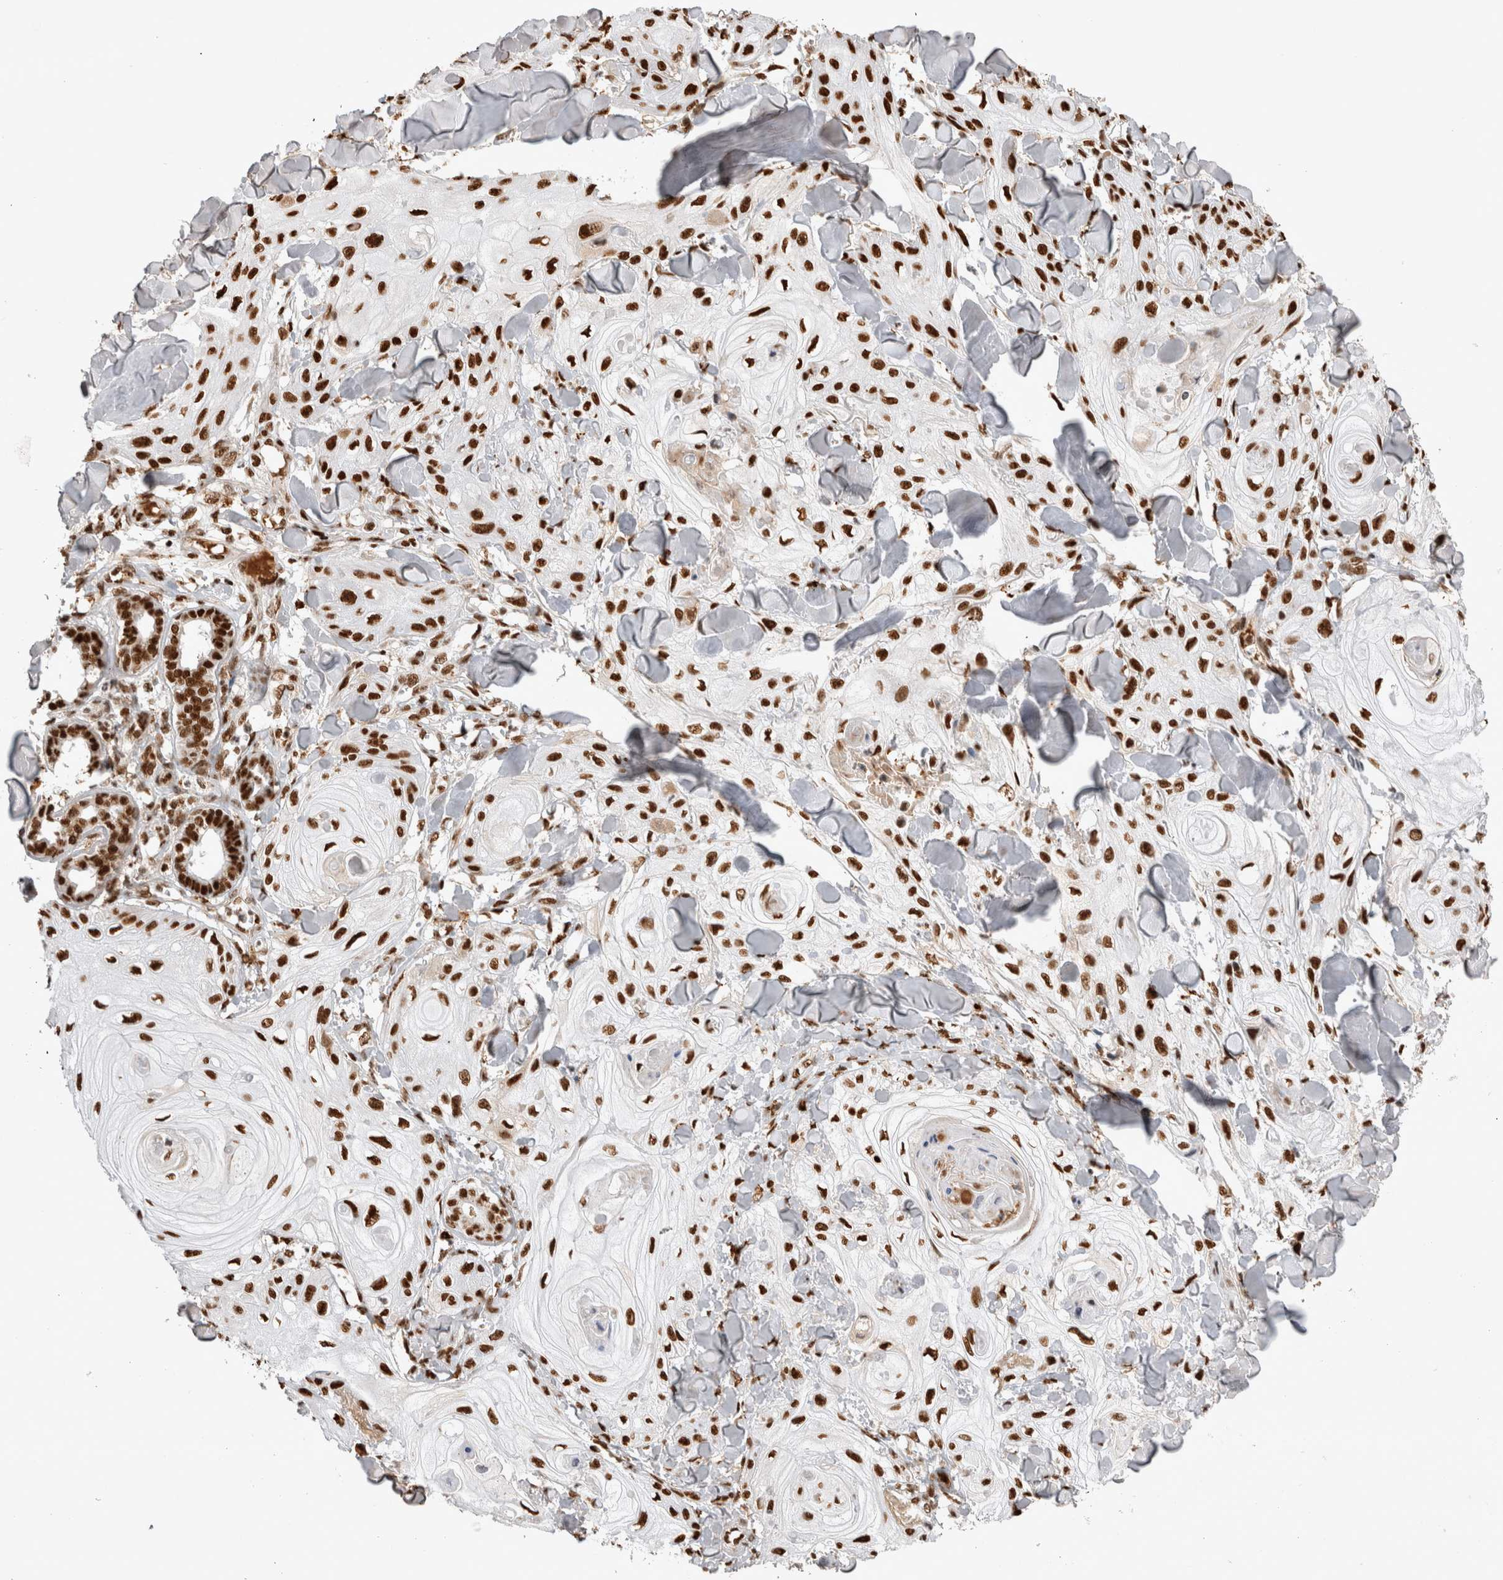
{"staining": {"intensity": "strong", "quantity": ">75%", "location": "nuclear"}, "tissue": "skin cancer", "cell_type": "Tumor cells", "image_type": "cancer", "snomed": [{"axis": "morphology", "description": "Squamous cell carcinoma, NOS"}, {"axis": "topography", "description": "Skin"}], "caption": "Strong nuclear staining for a protein is identified in about >75% of tumor cells of squamous cell carcinoma (skin) using immunohistochemistry (IHC).", "gene": "EYA2", "patient": {"sex": "male", "age": 74}}